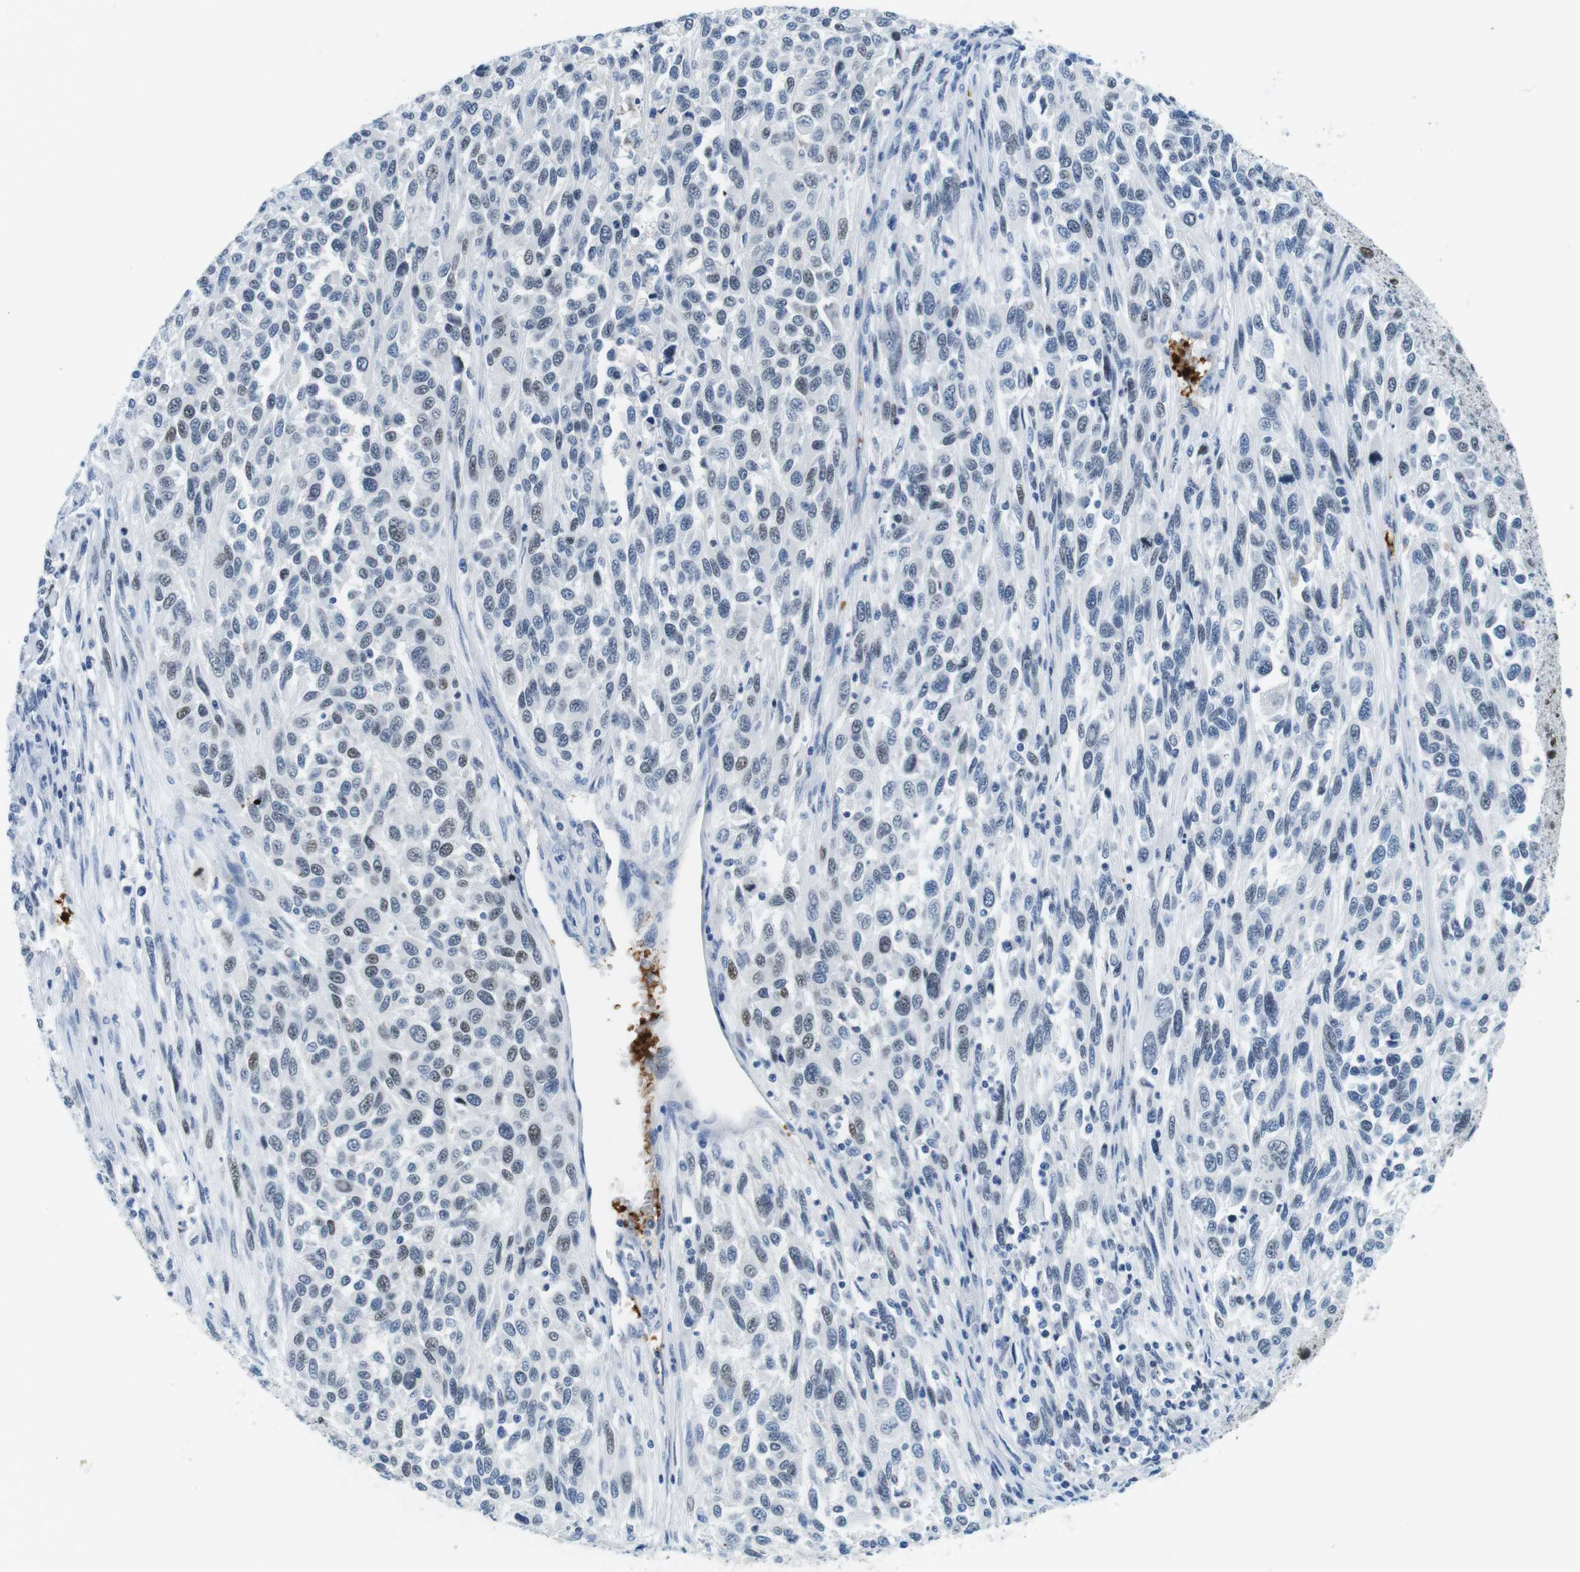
{"staining": {"intensity": "weak", "quantity": "<25%", "location": "nuclear"}, "tissue": "melanoma", "cell_type": "Tumor cells", "image_type": "cancer", "snomed": [{"axis": "morphology", "description": "Malignant melanoma, Metastatic site"}, {"axis": "topography", "description": "Lymph node"}], "caption": "The photomicrograph exhibits no significant expression in tumor cells of malignant melanoma (metastatic site). (DAB (3,3'-diaminobenzidine) immunohistochemistry with hematoxylin counter stain).", "gene": "TFAP2C", "patient": {"sex": "male", "age": 61}}